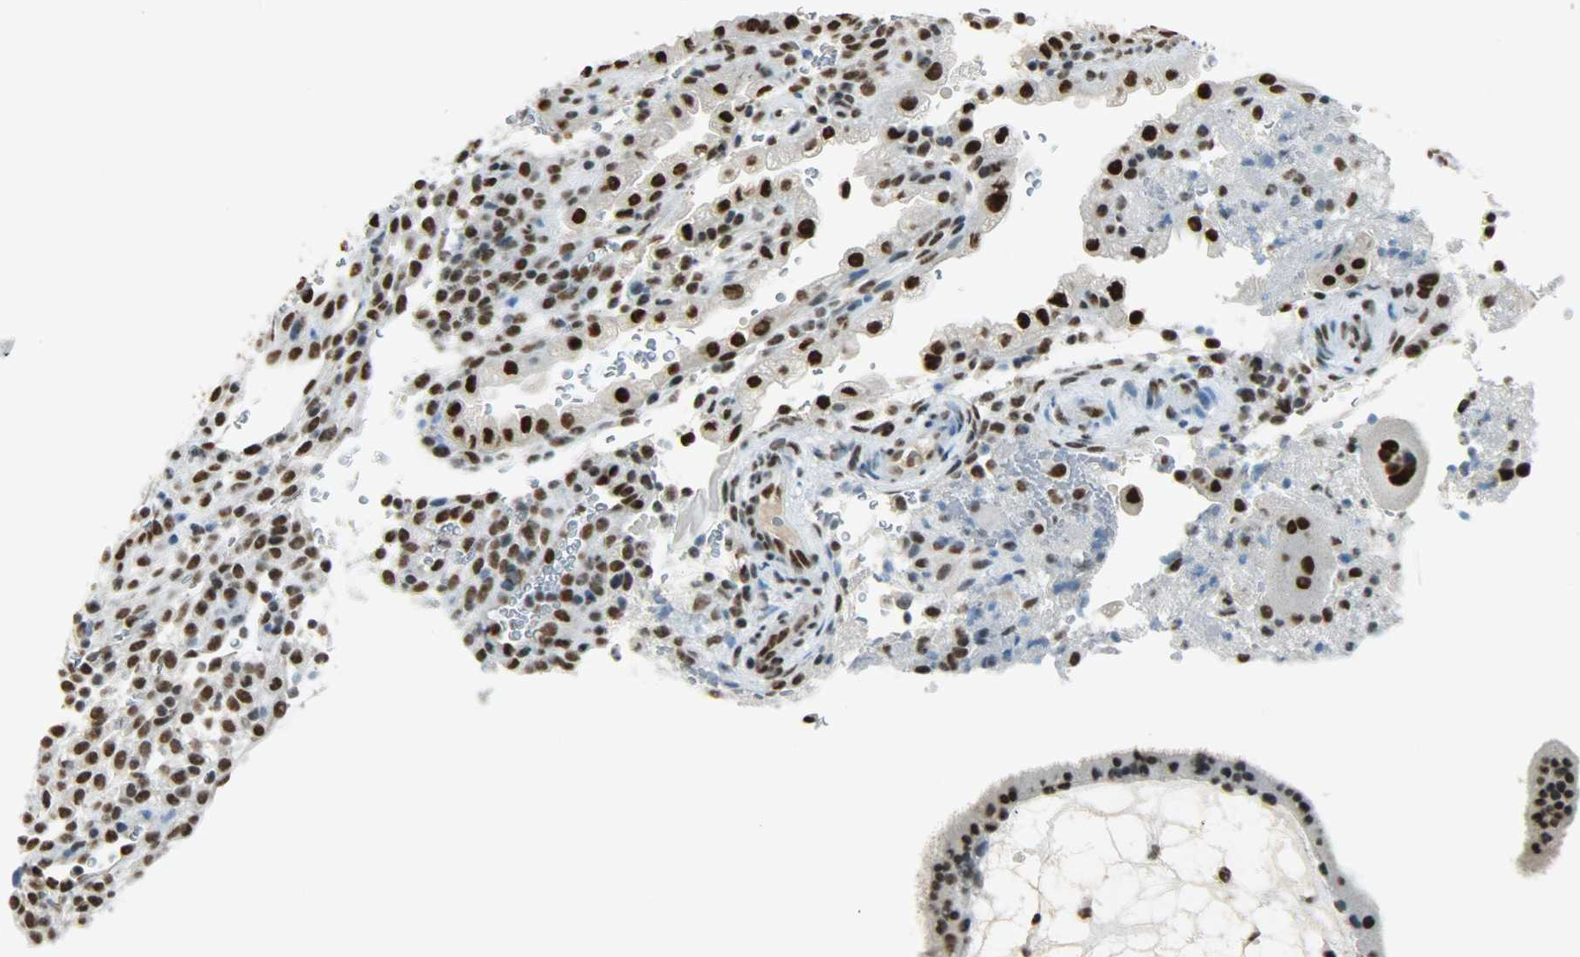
{"staining": {"intensity": "strong", "quantity": ">75%", "location": "nuclear"}, "tissue": "placenta", "cell_type": "Decidual cells", "image_type": "normal", "snomed": [{"axis": "morphology", "description": "Normal tissue, NOS"}, {"axis": "topography", "description": "Placenta"}], "caption": "A photomicrograph of placenta stained for a protein reveals strong nuclear brown staining in decidual cells. (IHC, brightfield microscopy, high magnification).", "gene": "MYEF2", "patient": {"sex": "female", "age": 19}}